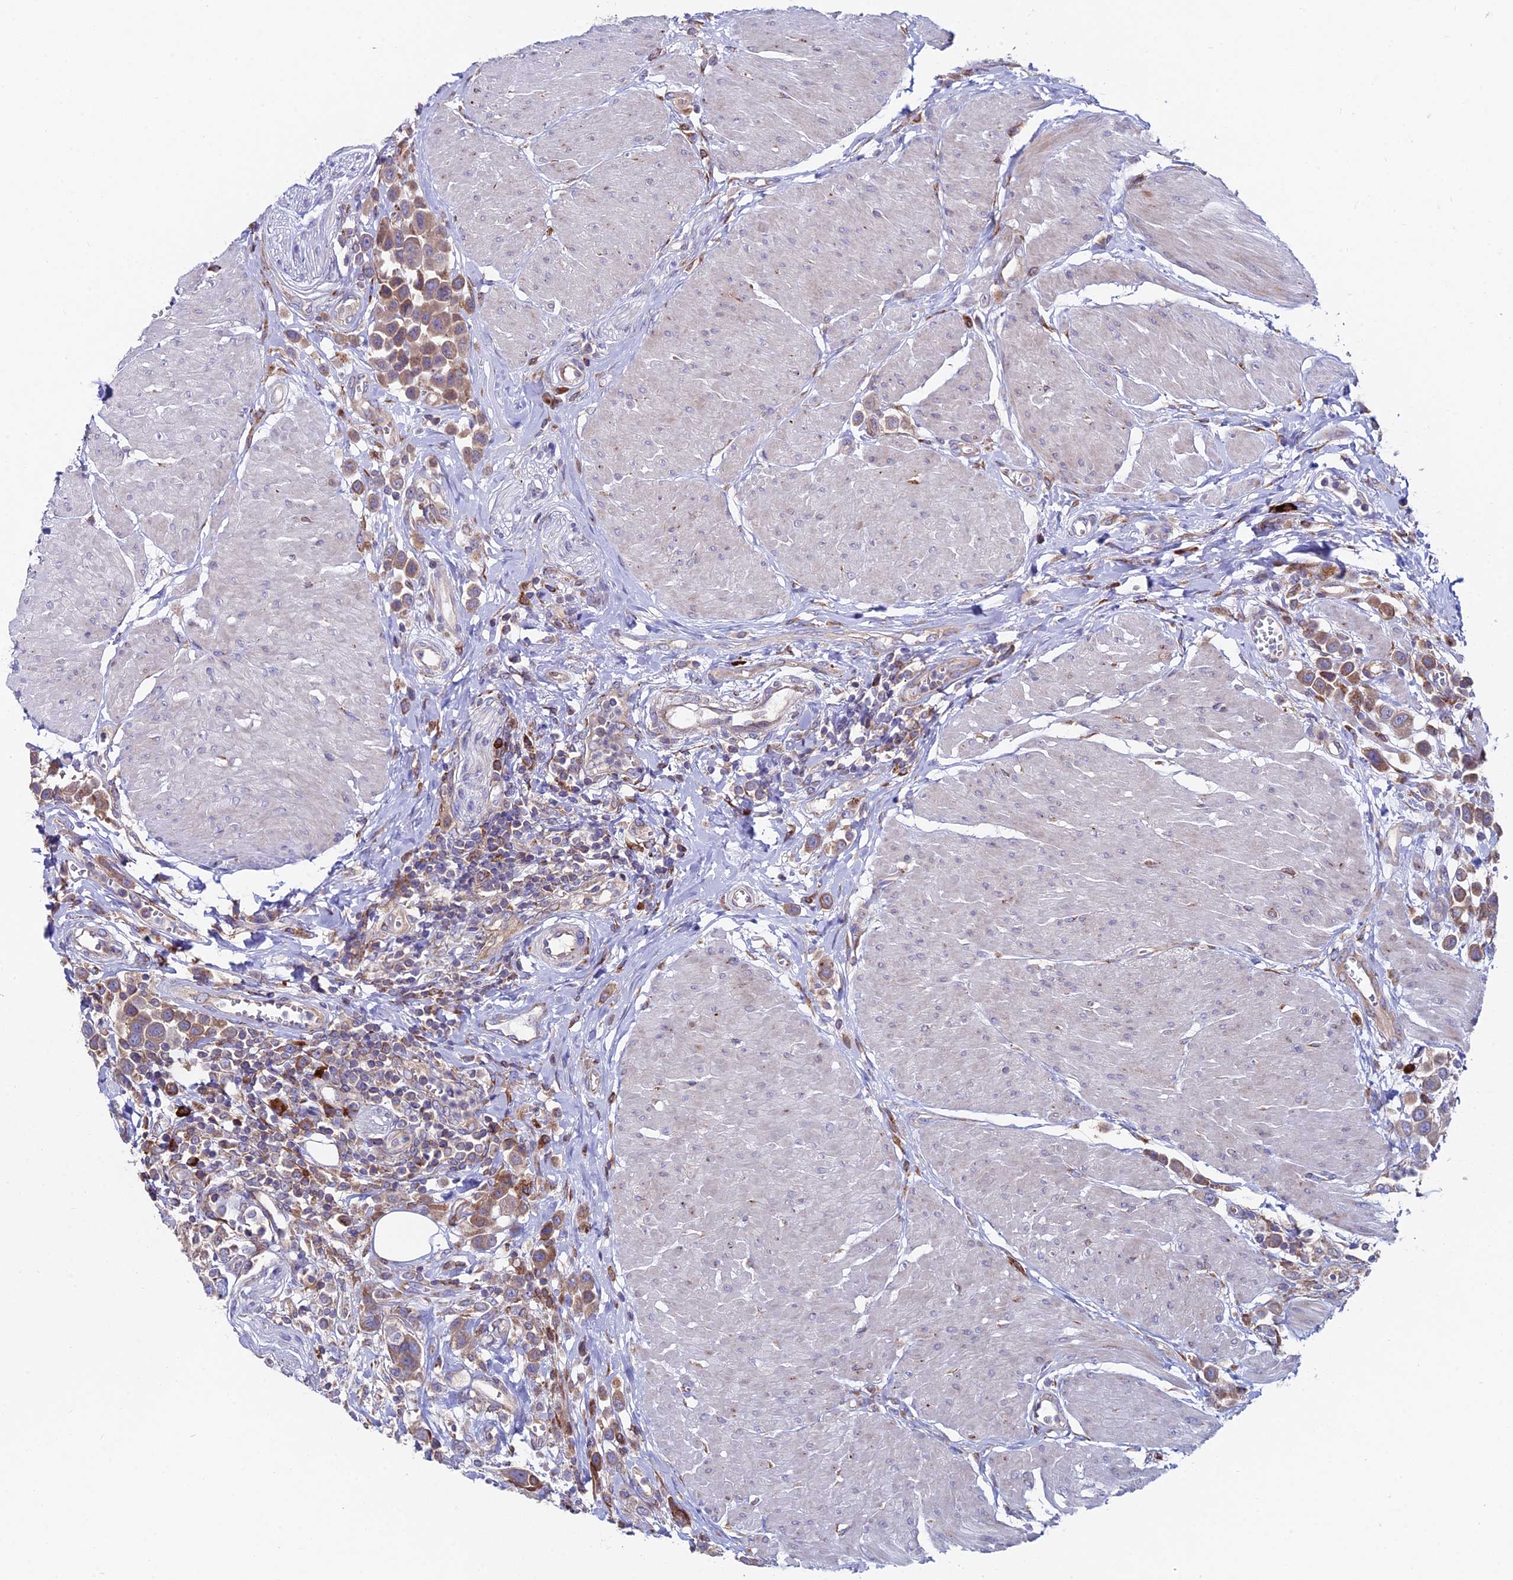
{"staining": {"intensity": "moderate", "quantity": "25%-75%", "location": "cytoplasmic/membranous"}, "tissue": "urothelial cancer", "cell_type": "Tumor cells", "image_type": "cancer", "snomed": [{"axis": "morphology", "description": "Urothelial carcinoma, High grade"}, {"axis": "topography", "description": "Urinary bladder"}], "caption": "This is a photomicrograph of immunohistochemistry (IHC) staining of high-grade urothelial carcinoma, which shows moderate staining in the cytoplasmic/membranous of tumor cells.", "gene": "EIF3K", "patient": {"sex": "male", "age": 50}}